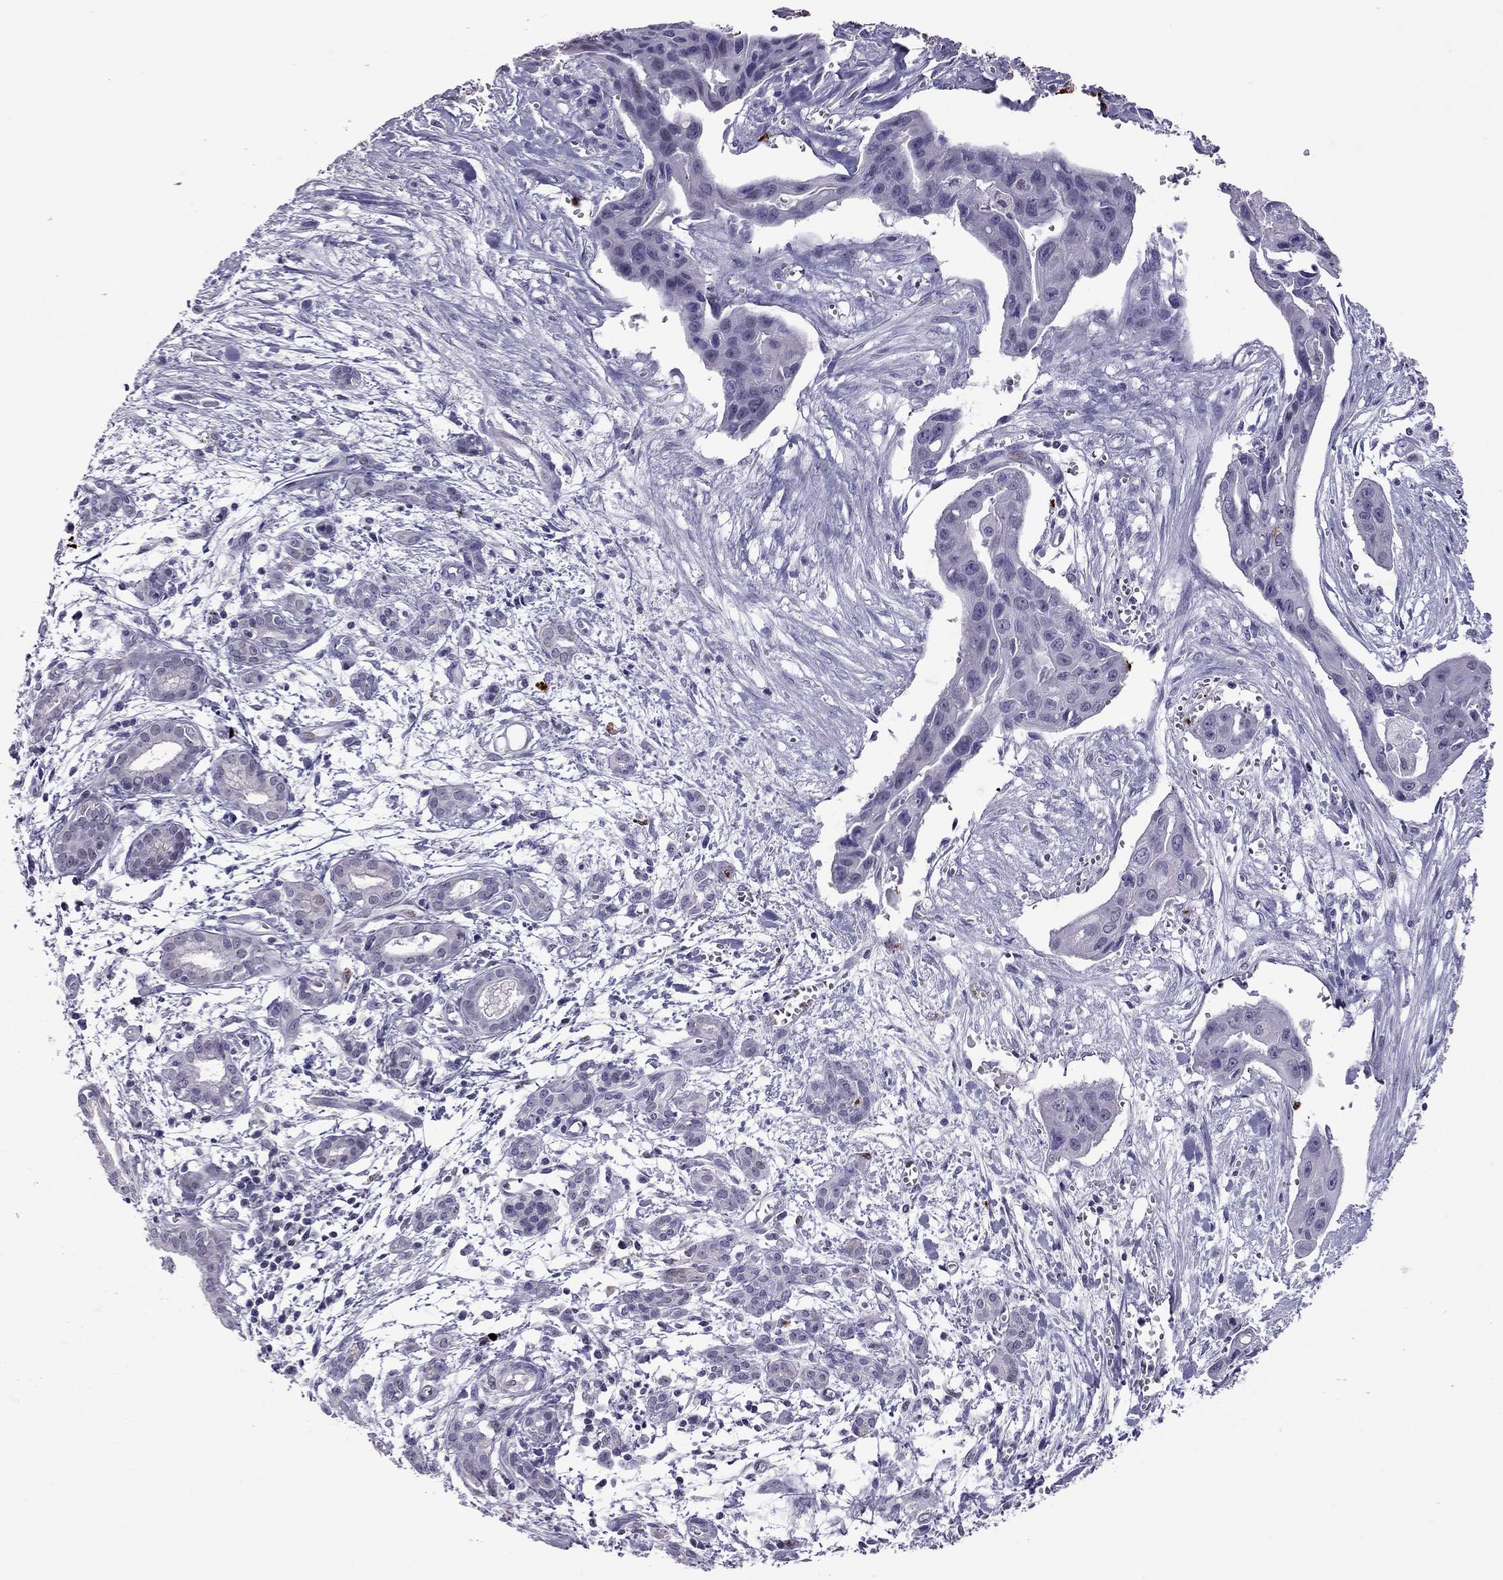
{"staining": {"intensity": "negative", "quantity": "none", "location": "none"}, "tissue": "pancreatic cancer", "cell_type": "Tumor cells", "image_type": "cancer", "snomed": [{"axis": "morphology", "description": "Adenocarcinoma, NOS"}, {"axis": "topography", "description": "Pancreas"}], "caption": "Image shows no significant protein staining in tumor cells of pancreatic adenocarcinoma.", "gene": "CCL27", "patient": {"sex": "male", "age": 60}}